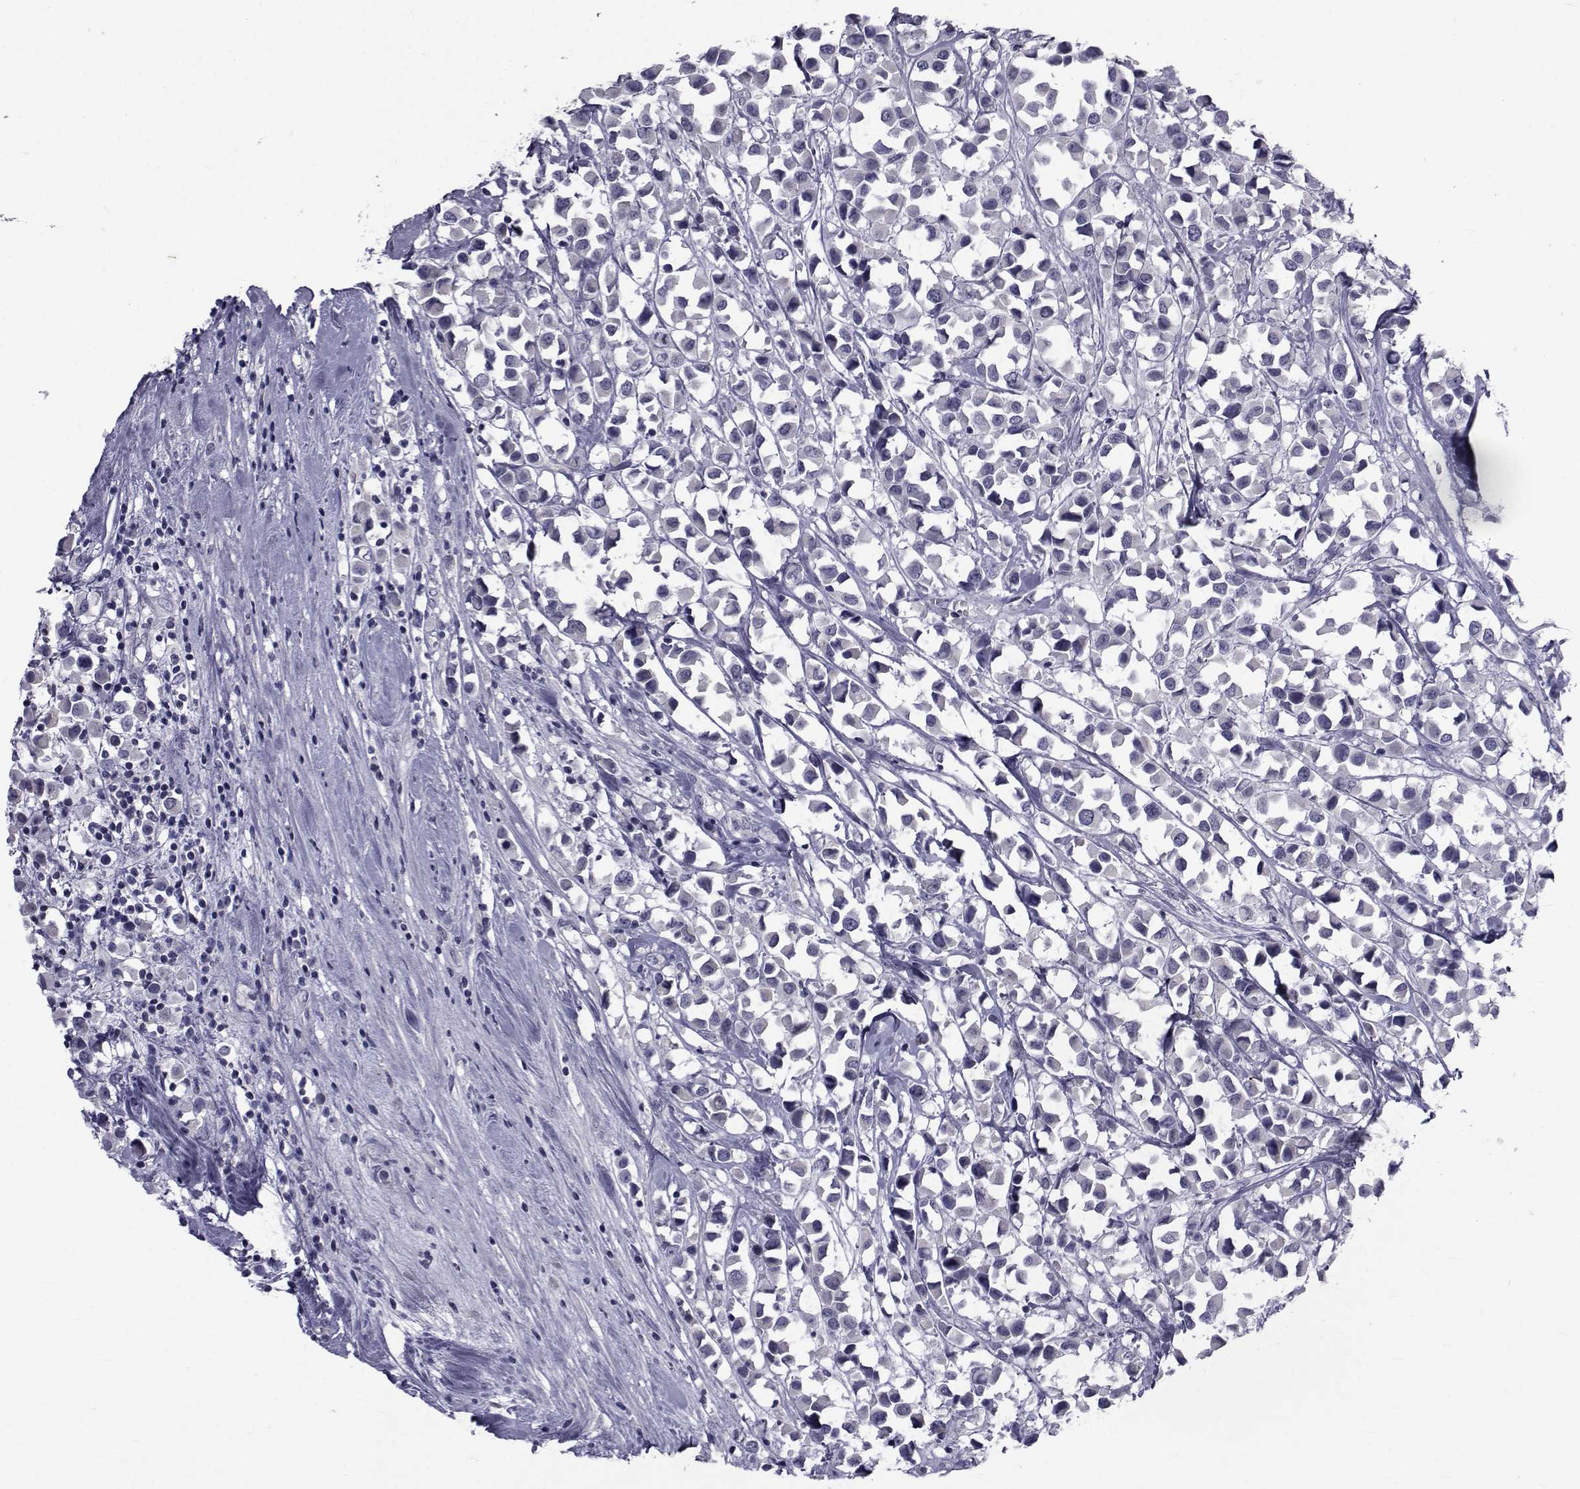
{"staining": {"intensity": "negative", "quantity": "none", "location": "none"}, "tissue": "breast cancer", "cell_type": "Tumor cells", "image_type": "cancer", "snomed": [{"axis": "morphology", "description": "Duct carcinoma"}, {"axis": "topography", "description": "Breast"}], "caption": "DAB immunohistochemical staining of human breast infiltrating ductal carcinoma reveals no significant positivity in tumor cells.", "gene": "PAX2", "patient": {"sex": "female", "age": 61}}